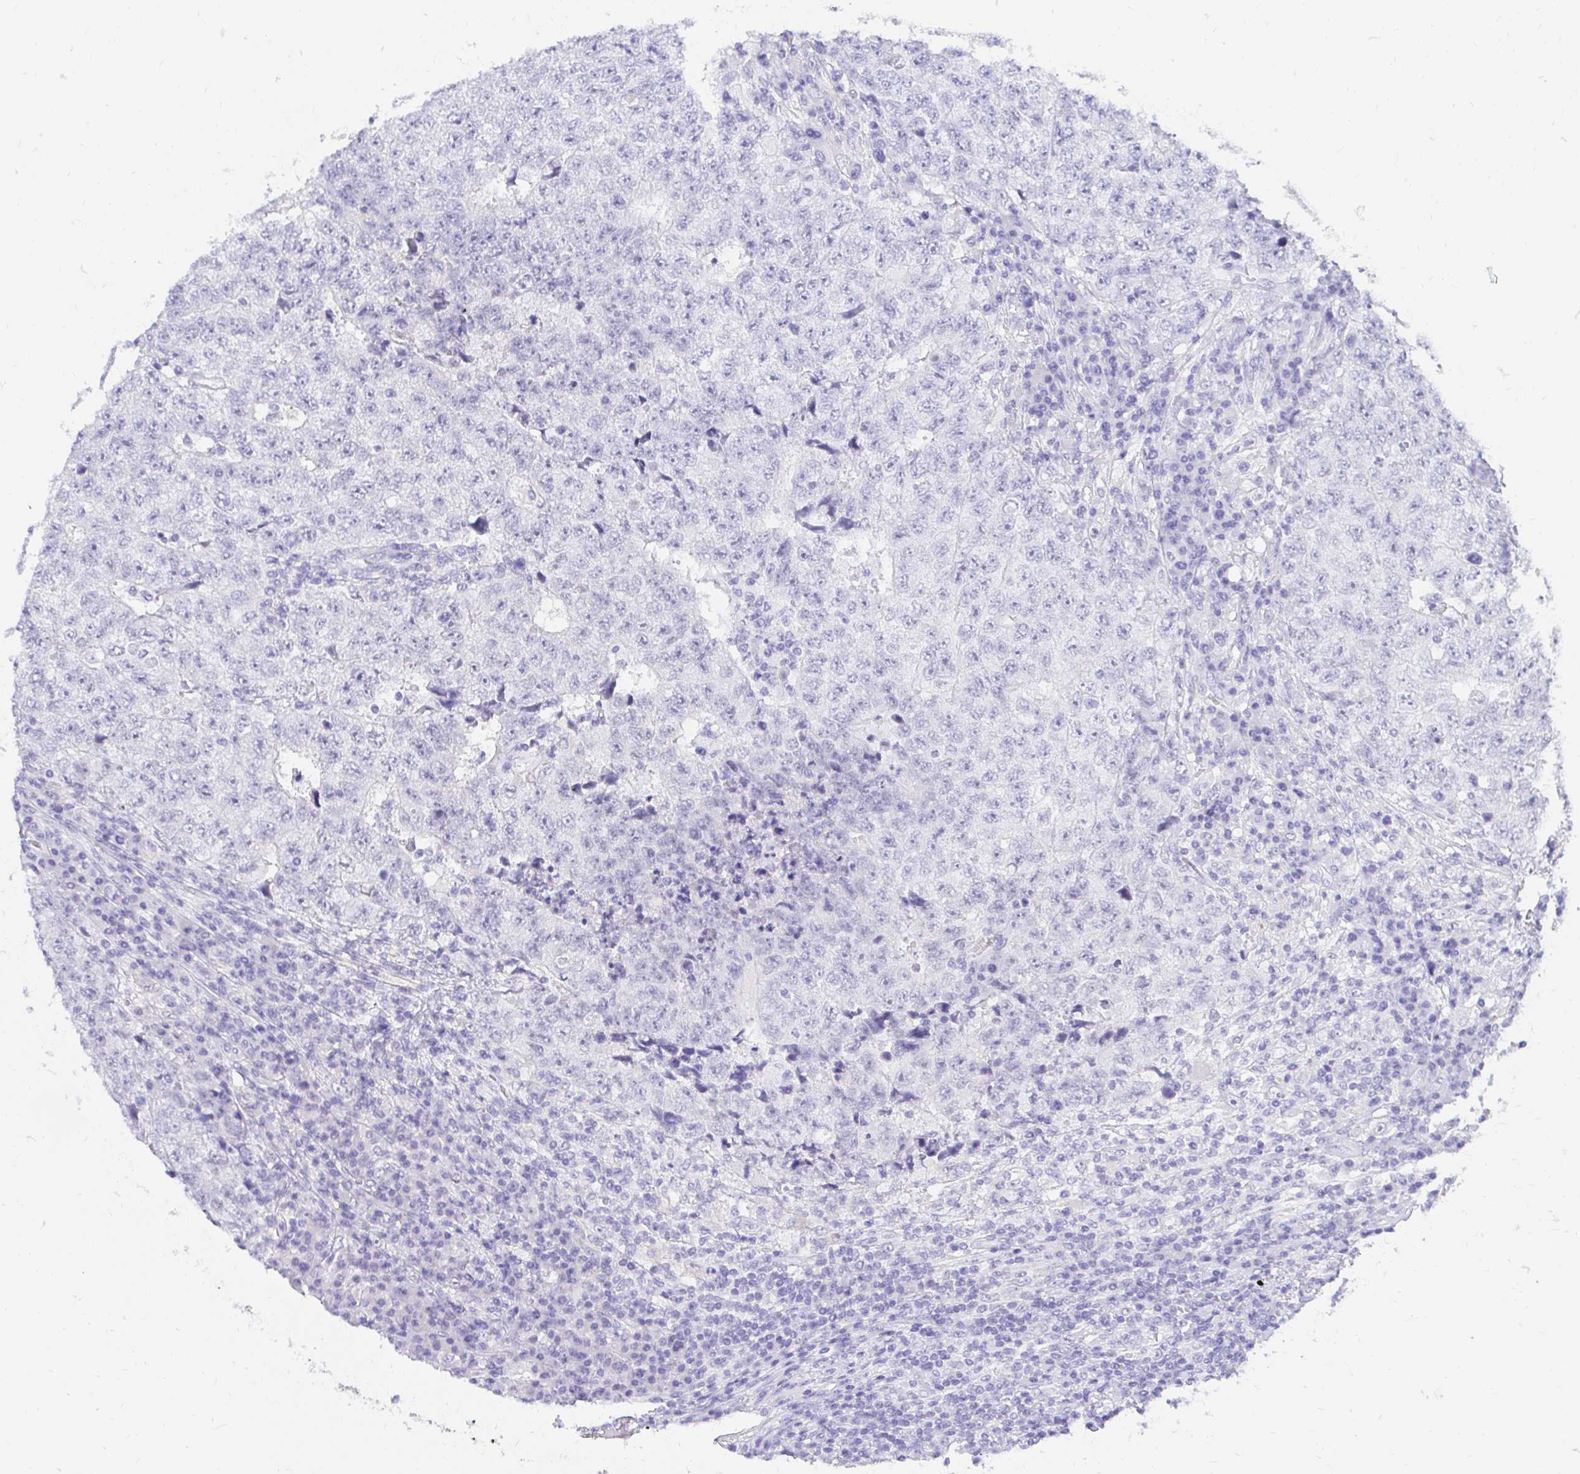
{"staining": {"intensity": "negative", "quantity": "none", "location": "none"}, "tissue": "testis cancer", "cell_type": "Tumor cells", "image_type": "cancer", "snomed": [{"axis": "morphology", "description": "Necrosis, NOS"}, {"axis": "morphology", "description": "Carcinoma, Embryonal, NOS"}, {"axis": "topography", "description": "Testis"}], "caption": "Tumor cells are negative for protein expression in human testis embryonal carcinoma. (DAB (3,3'-diaminobenzidine) immunohistochemistry (IHC) visualized using brightfield microscopy, high magnification).", "gene": "FATE1", "patient": {"sex": "male", "age": 19}}